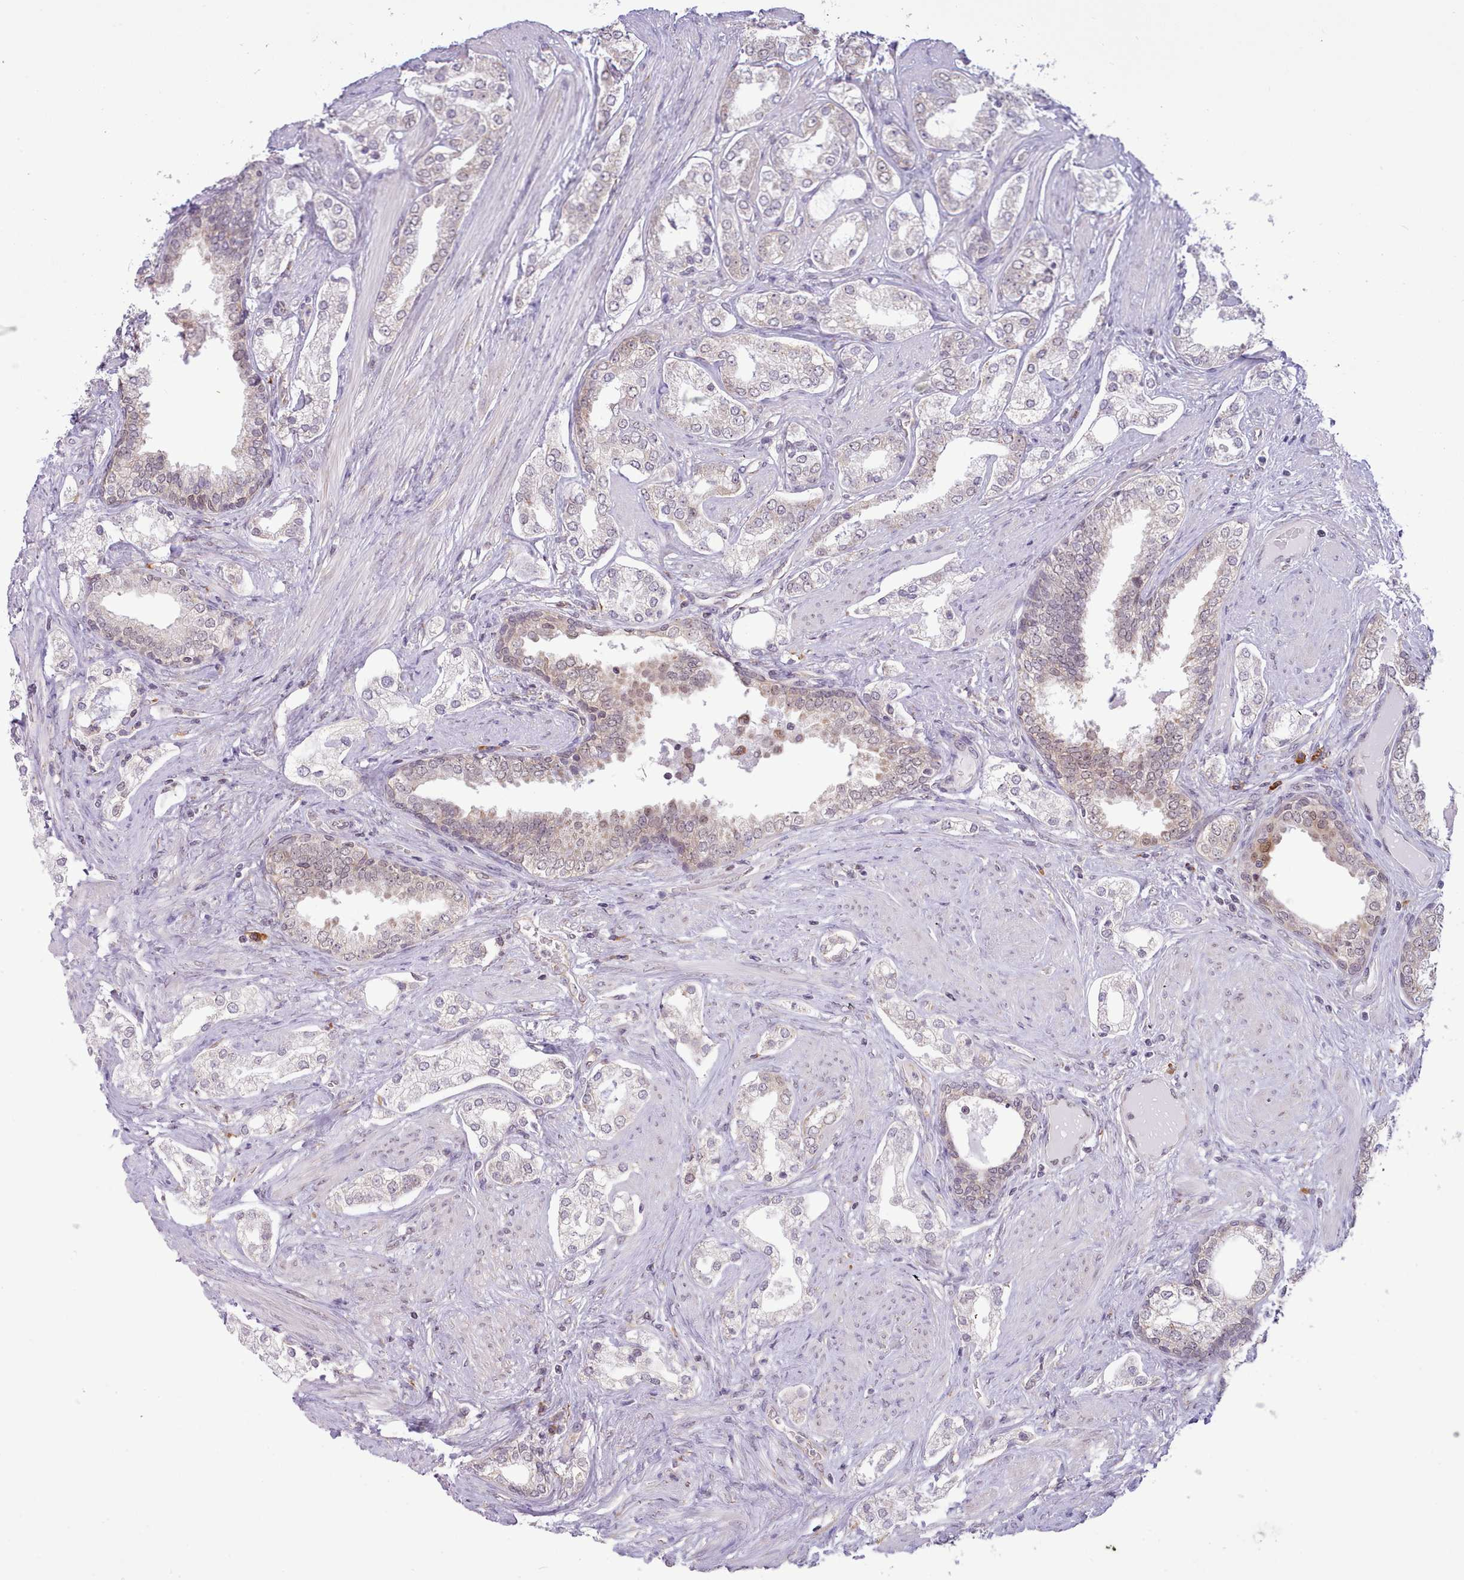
{"staining": {"intensity": "weak", "quantity": "<25%", "location": "cytoplasmic/membranous,nuclear"}, "tissue": "prostate cancer", "cell_type": "Tumor cells", "image_type": "cancer", "snomed": [{"axis": "morphology", "description": "Adenocarcinoma, High grade"}, {"axis": "topography", "description": "Prostate"}], "caption": "A photomicrograph of human adenocarcinoma (high-grade) (prostate) is negative for staining in tumor cells.", "gene": "SEC61B", "patient": {"sex": "male", "age": 71}}